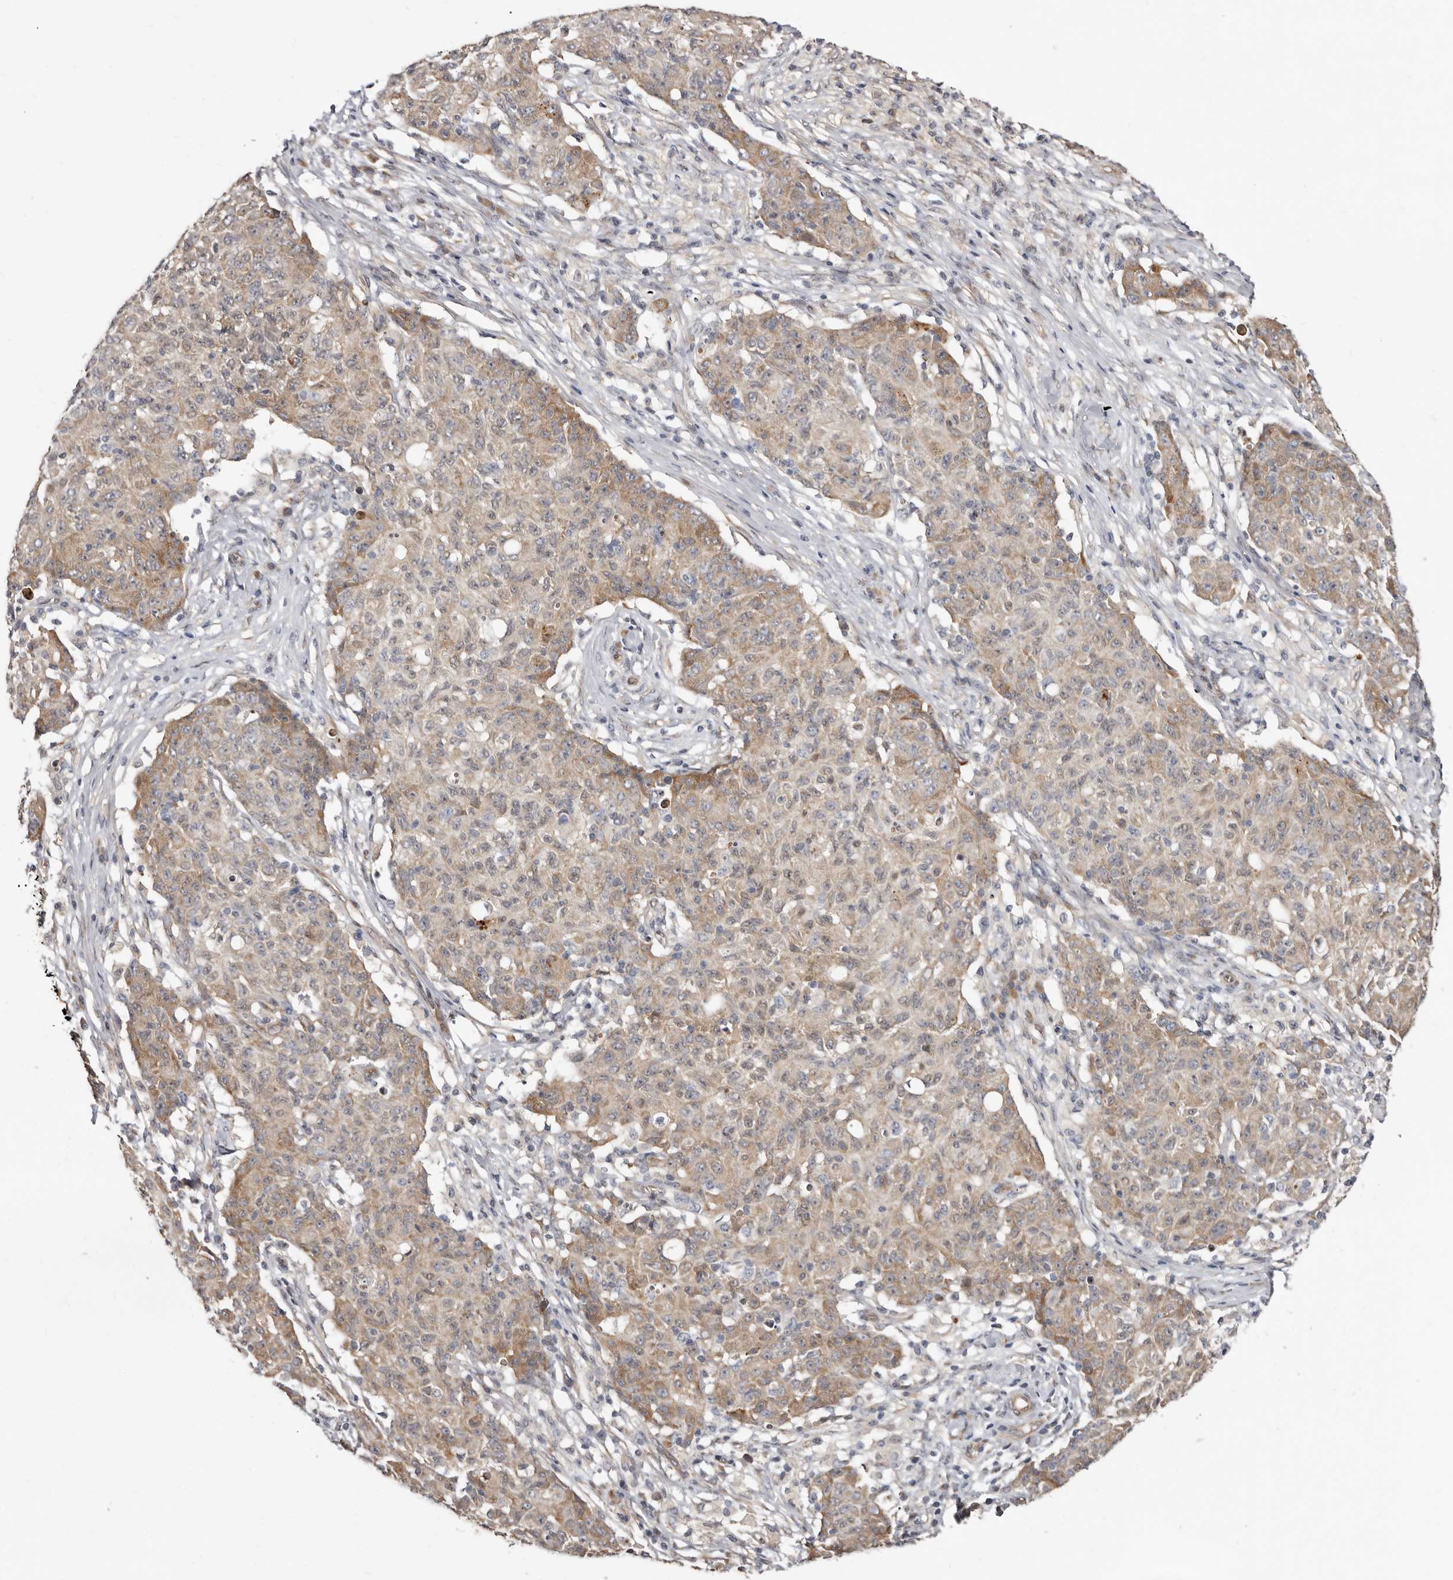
{"staining": {"intensity": "weak", "quantity": "25%-75%", "location": "cytoplasmic/membranous"}, "tissue": "ovarian cancer", "cell_type": "Tumor cells", "image_type": "cancer", "snomed": [{"axis": "morphology", "description": "Carcinoma, endometroid"}, {"axis": "topography", "description": "Ovary"}], "caption": "There is low levels of weak cytoplasmic/membranous expression in tumor cells of ovarian endometroid carcinoma, as demonstrated by immunohistochemical staining (brown color).", "gene": "SBDS", "patient": {"sex": "female", "age": 42}}